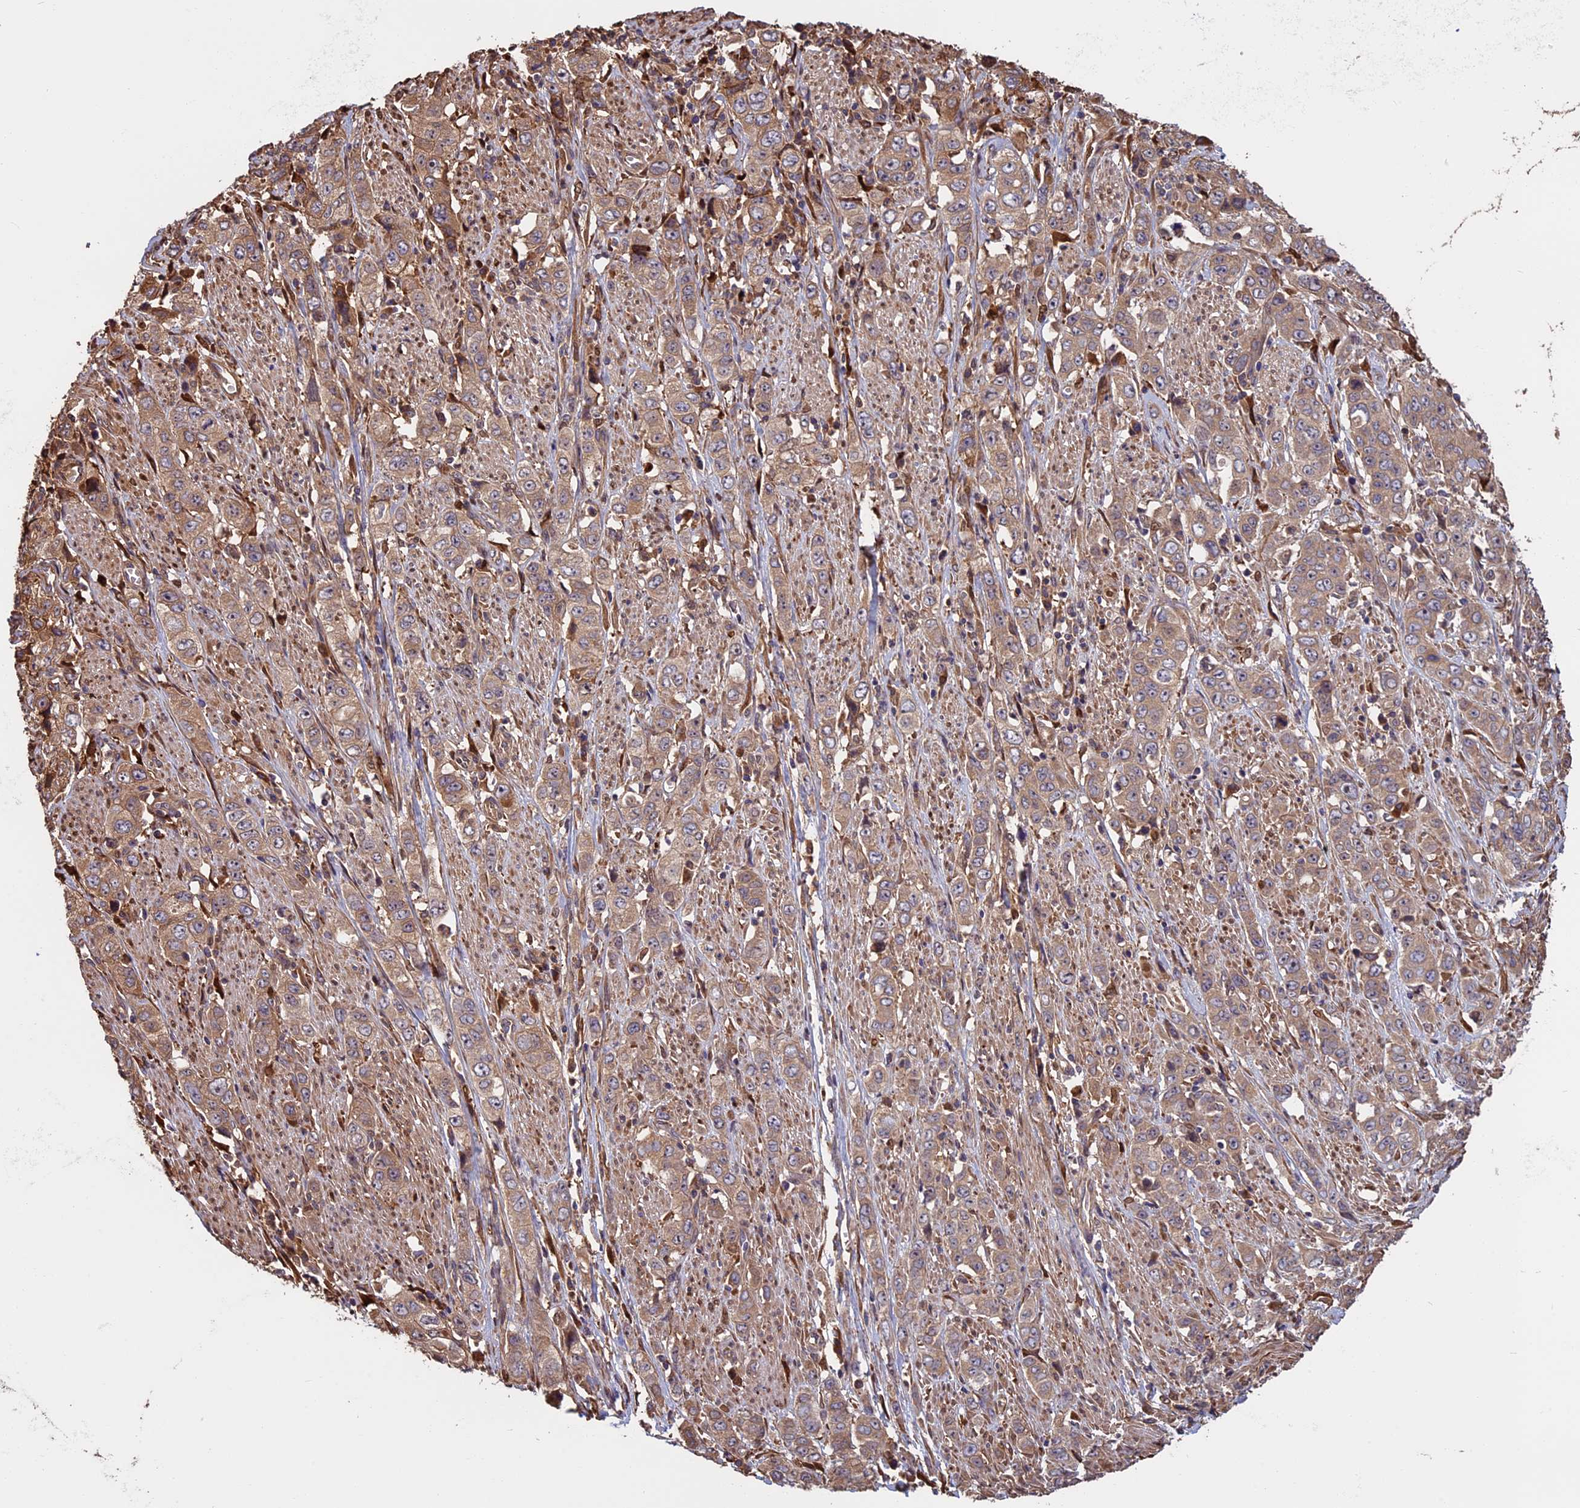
{"staining": {"intensity": "moderate", "quantity": ">75%", "location": "cytoplasmic/membranous"}, "tissue": "stomach cancer", "cell_type": "Tumor cells", "image_type": "cancer", "snomed": [{"axis": "morphology", "description": "Adenocarcinoma, NOS"}, {"axis": "topography", "description": "Stomach, upper"}], "caption": "Protein staining demonstrates moderate cytoplasmic/membranous expression in about >75% of tumor cells in stomach adenocarcinoma.", "gene": "VWA3A", "patient": {"sex": "male", "age": 62}}